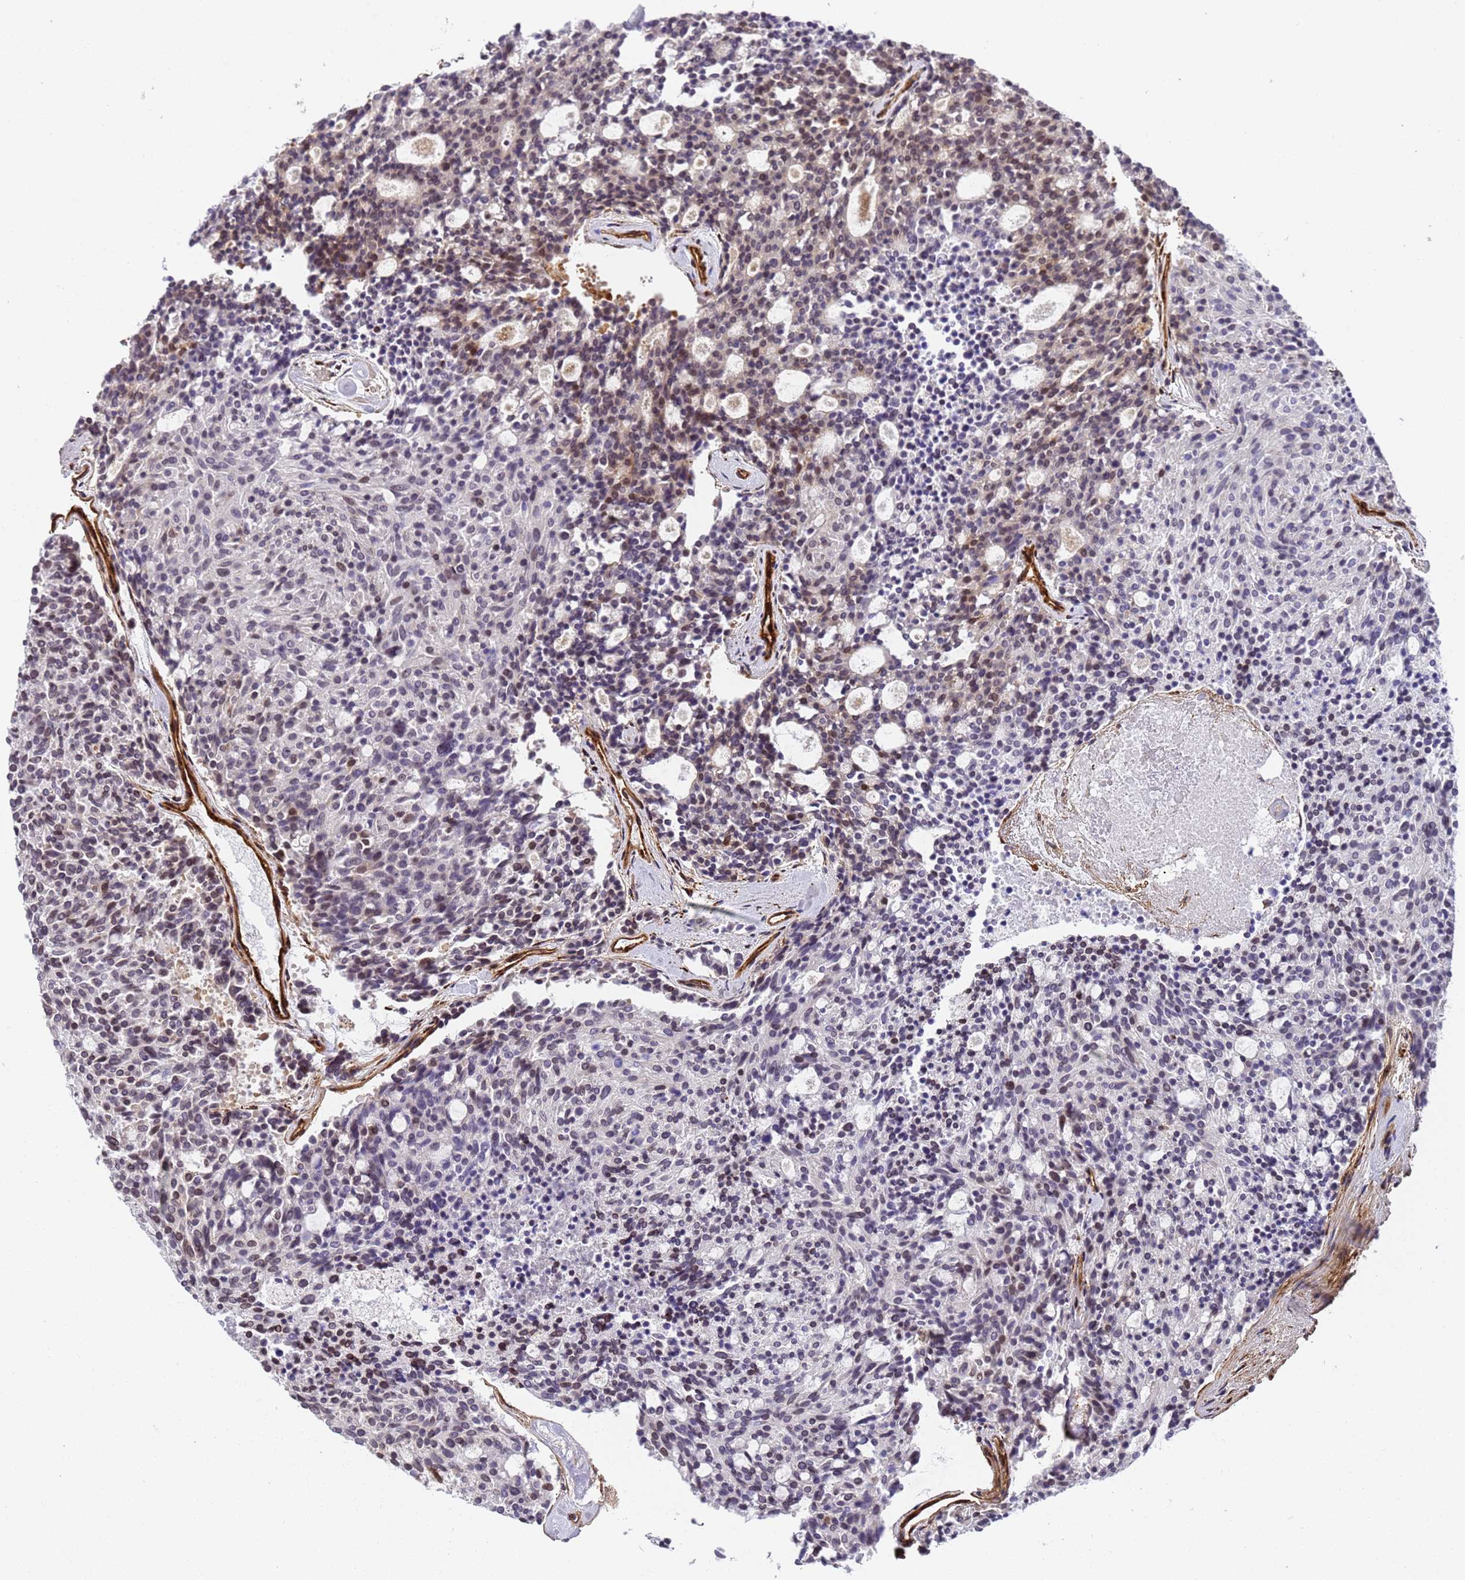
{"staining": {"intensity": "weak", "quantity": "<25%", "location": "cytoplasmic/membranous"}, "tissue": "carcinoid", "cell_type": "Tumor cells", "image_type": "cancer", "snomed": [{"axis": "morphology", "description": "Carcinoid, malignant, NOS"}, {"axis": "topography", "description": "Pancreas"}], "caption": "Tumor cells are negative for protein expression in human carcinoid.", "gene": "IGFBP7", "patient": {"sex": "female", "age": 54}}